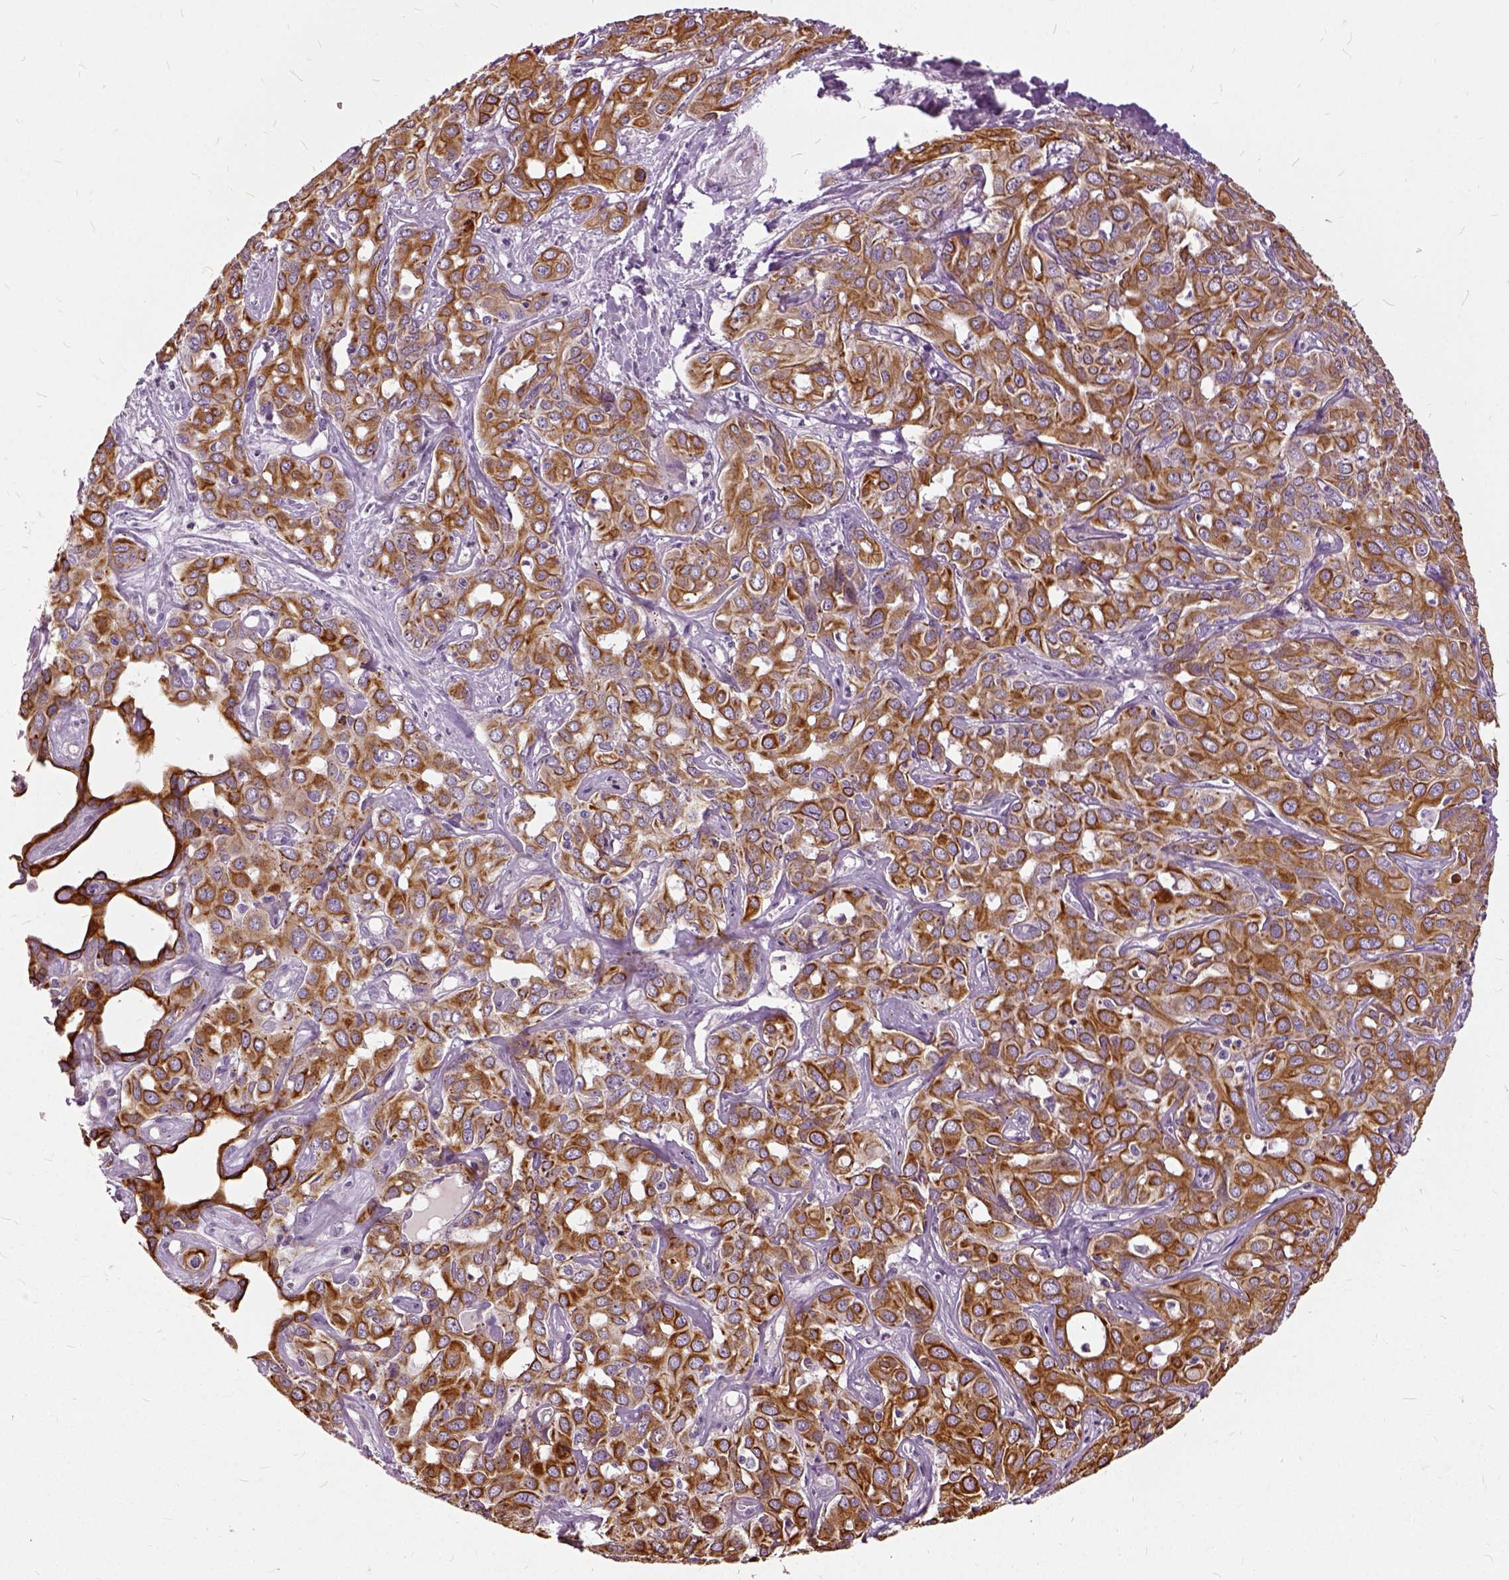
{"staining": {"intensity": "strong", "quantity": ">75%", "location": "cytoplasmic/membranous"}, "tissue": "liver cancer", "cell_type": "Tumor cells", "image_type": "cancer", "snomed": [{"axis": "morphology", "description": "Cholangiocarcinoma"}, {"axis": "topography", "description": "Liver"}], "caption": "Human liver cancer (cholangiocarcinoma) stained for a protein (brown) demonstrates strong cytoplasmic/membranous positive staining in about >75% of tumor cells.", "gene": "ILRUN", "patient": {"sex": "female", "age": 60}}